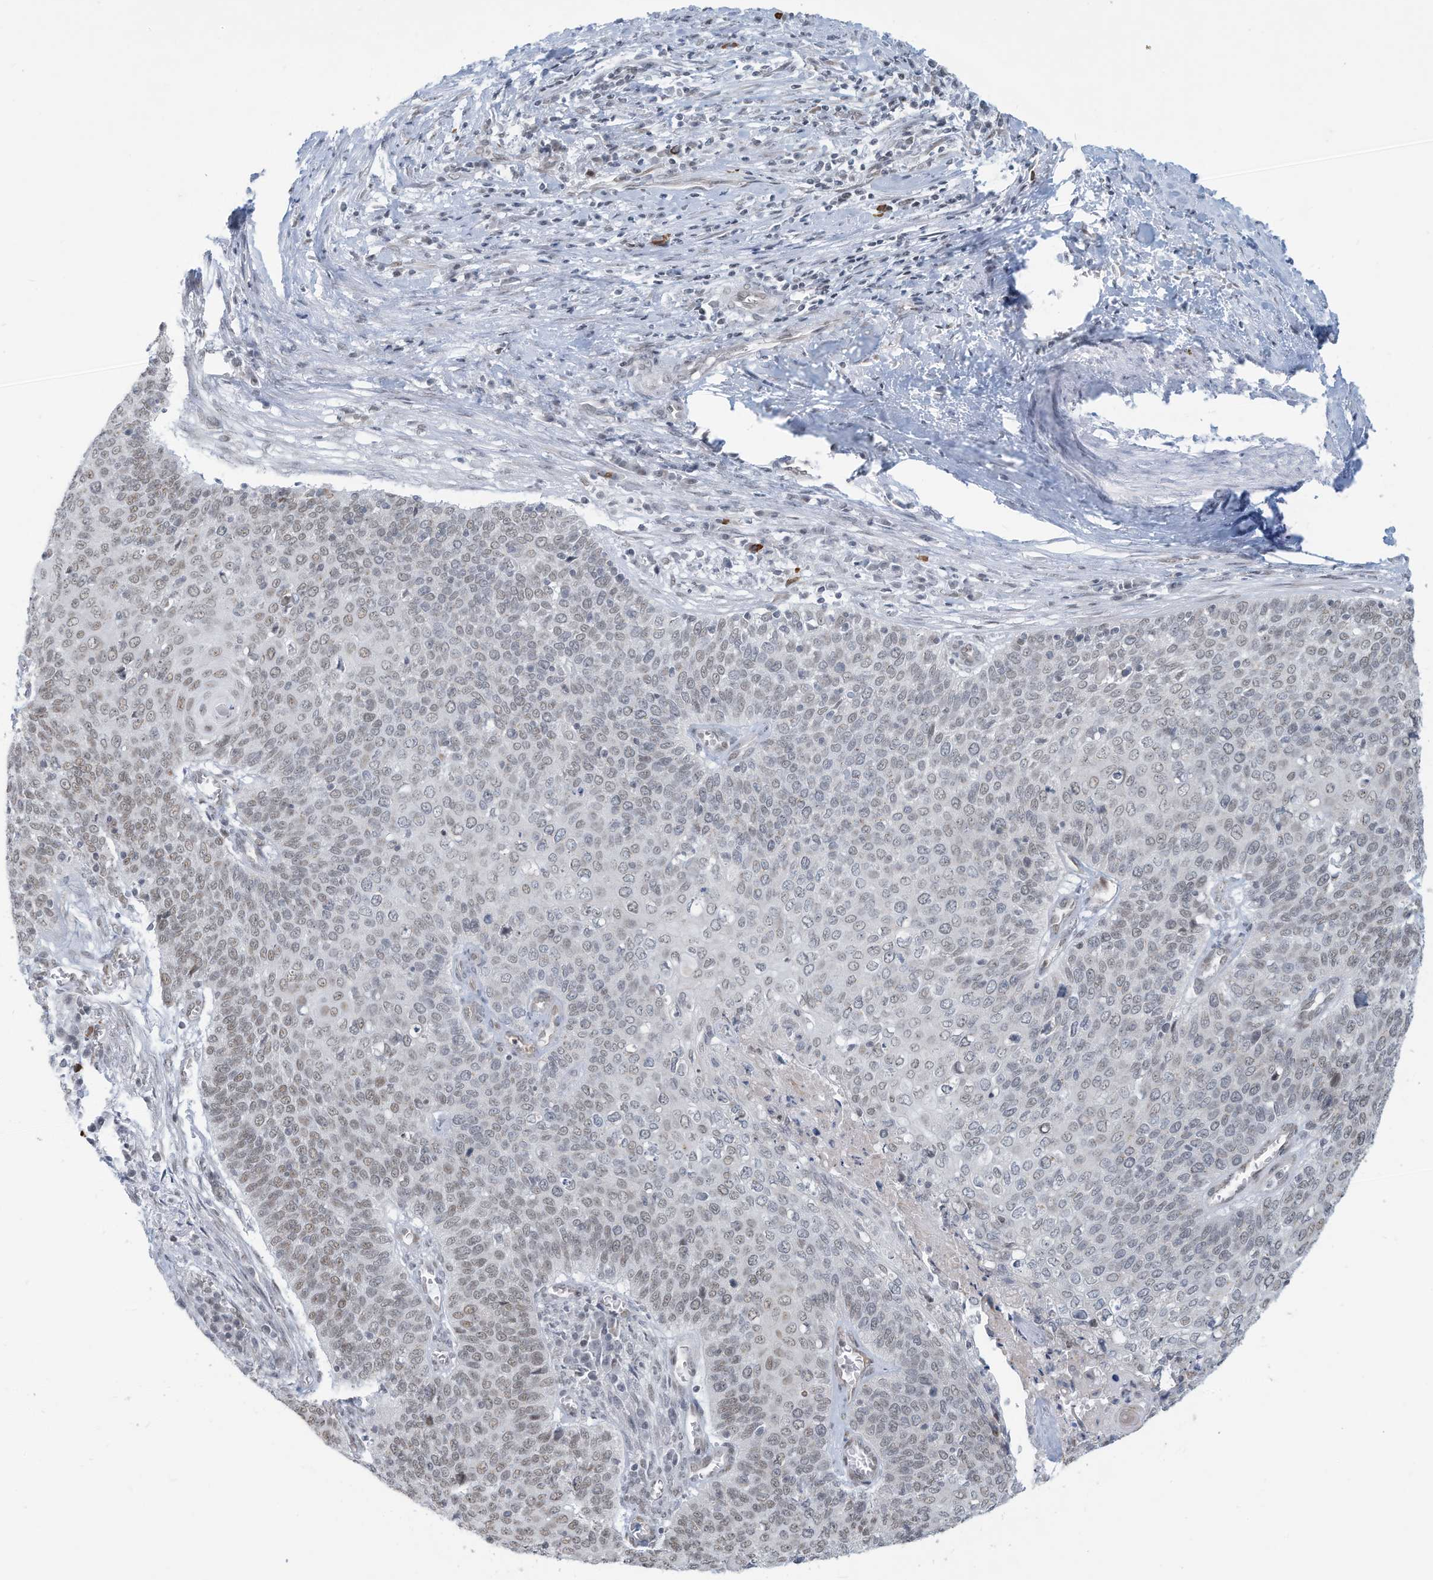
{"staining": {"intensity": "weak", "quantity": "25%-75%", "location": "nuclear"}, "tissue": "cervical cancer", "cell_type": "Tumor cells", "image_type": "cancer", "snomed": [{"axis": "morphology", "description": "Squamous cell carcinoma, NOS"}, {"axis": "topography", "description": "Cervix"}], "caption": "About 25%-75% of tumor cells in human squamous cell carcinoma (cervical) exhibit weak nuclear protein expression as visualized by brown immunohistochemical staining.", "gene": "SARNP", "patient": {"sex": "female", "age": 39}}